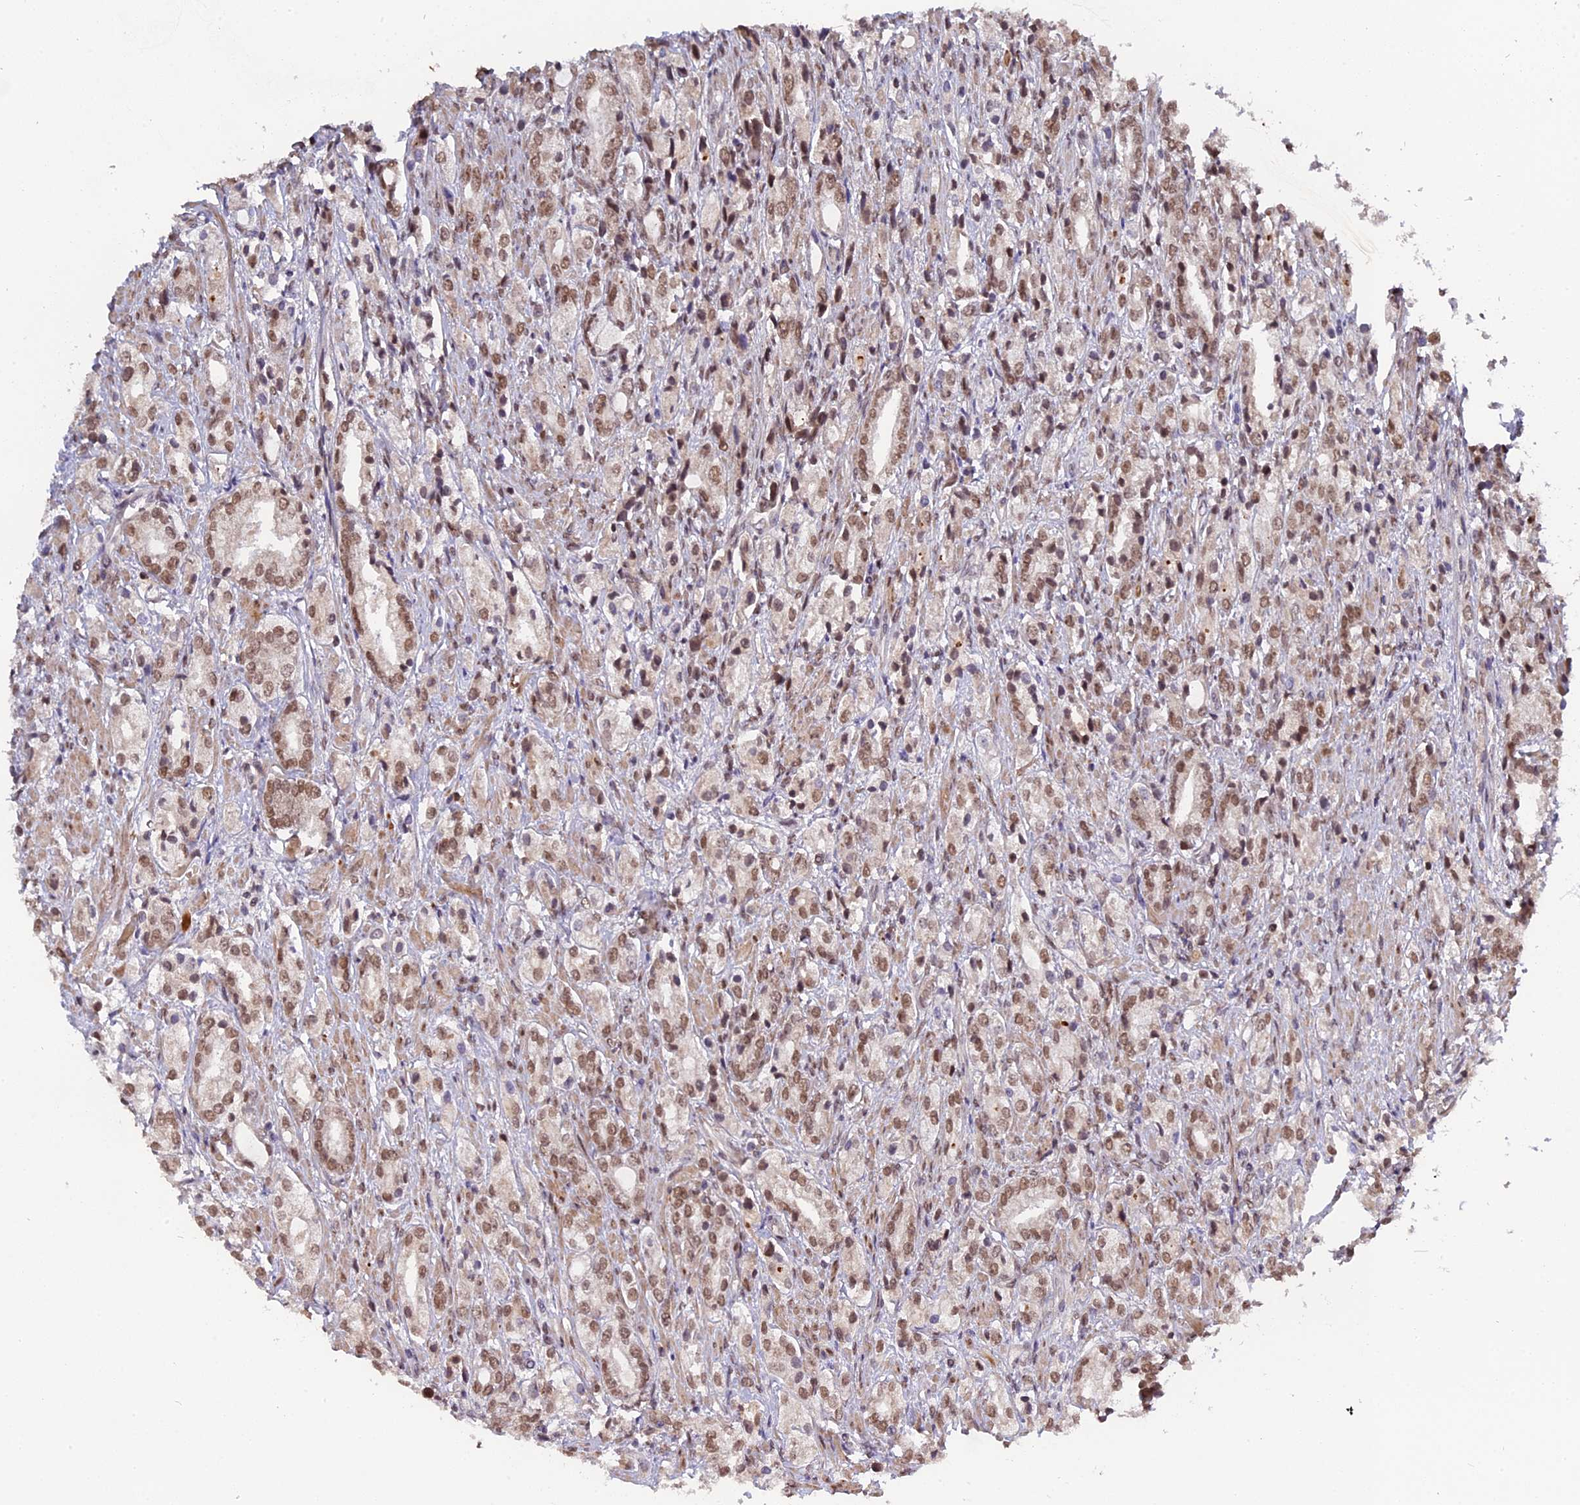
{"staining": {"intensity": "moderate", "quantity": ">75%", "location": "nuclear"}, "tissue": "prostate cancer", "cell_type": "Tumor cells", "image_type": "cancer", "snomed": [{"axis": "morphology", "description": "Adenocarcinoma, High grade"}, {"axis": "topography", "description": "Prostate"}], "caption": "DAB immunohistochemical staining of prostate adenocarcinoma (high-grade) demonstrates moderate nuclear protein expression in about >75% of tumor cells.", "gene": "PYGO1", "patient": {"sex": "male", "age": 50}}